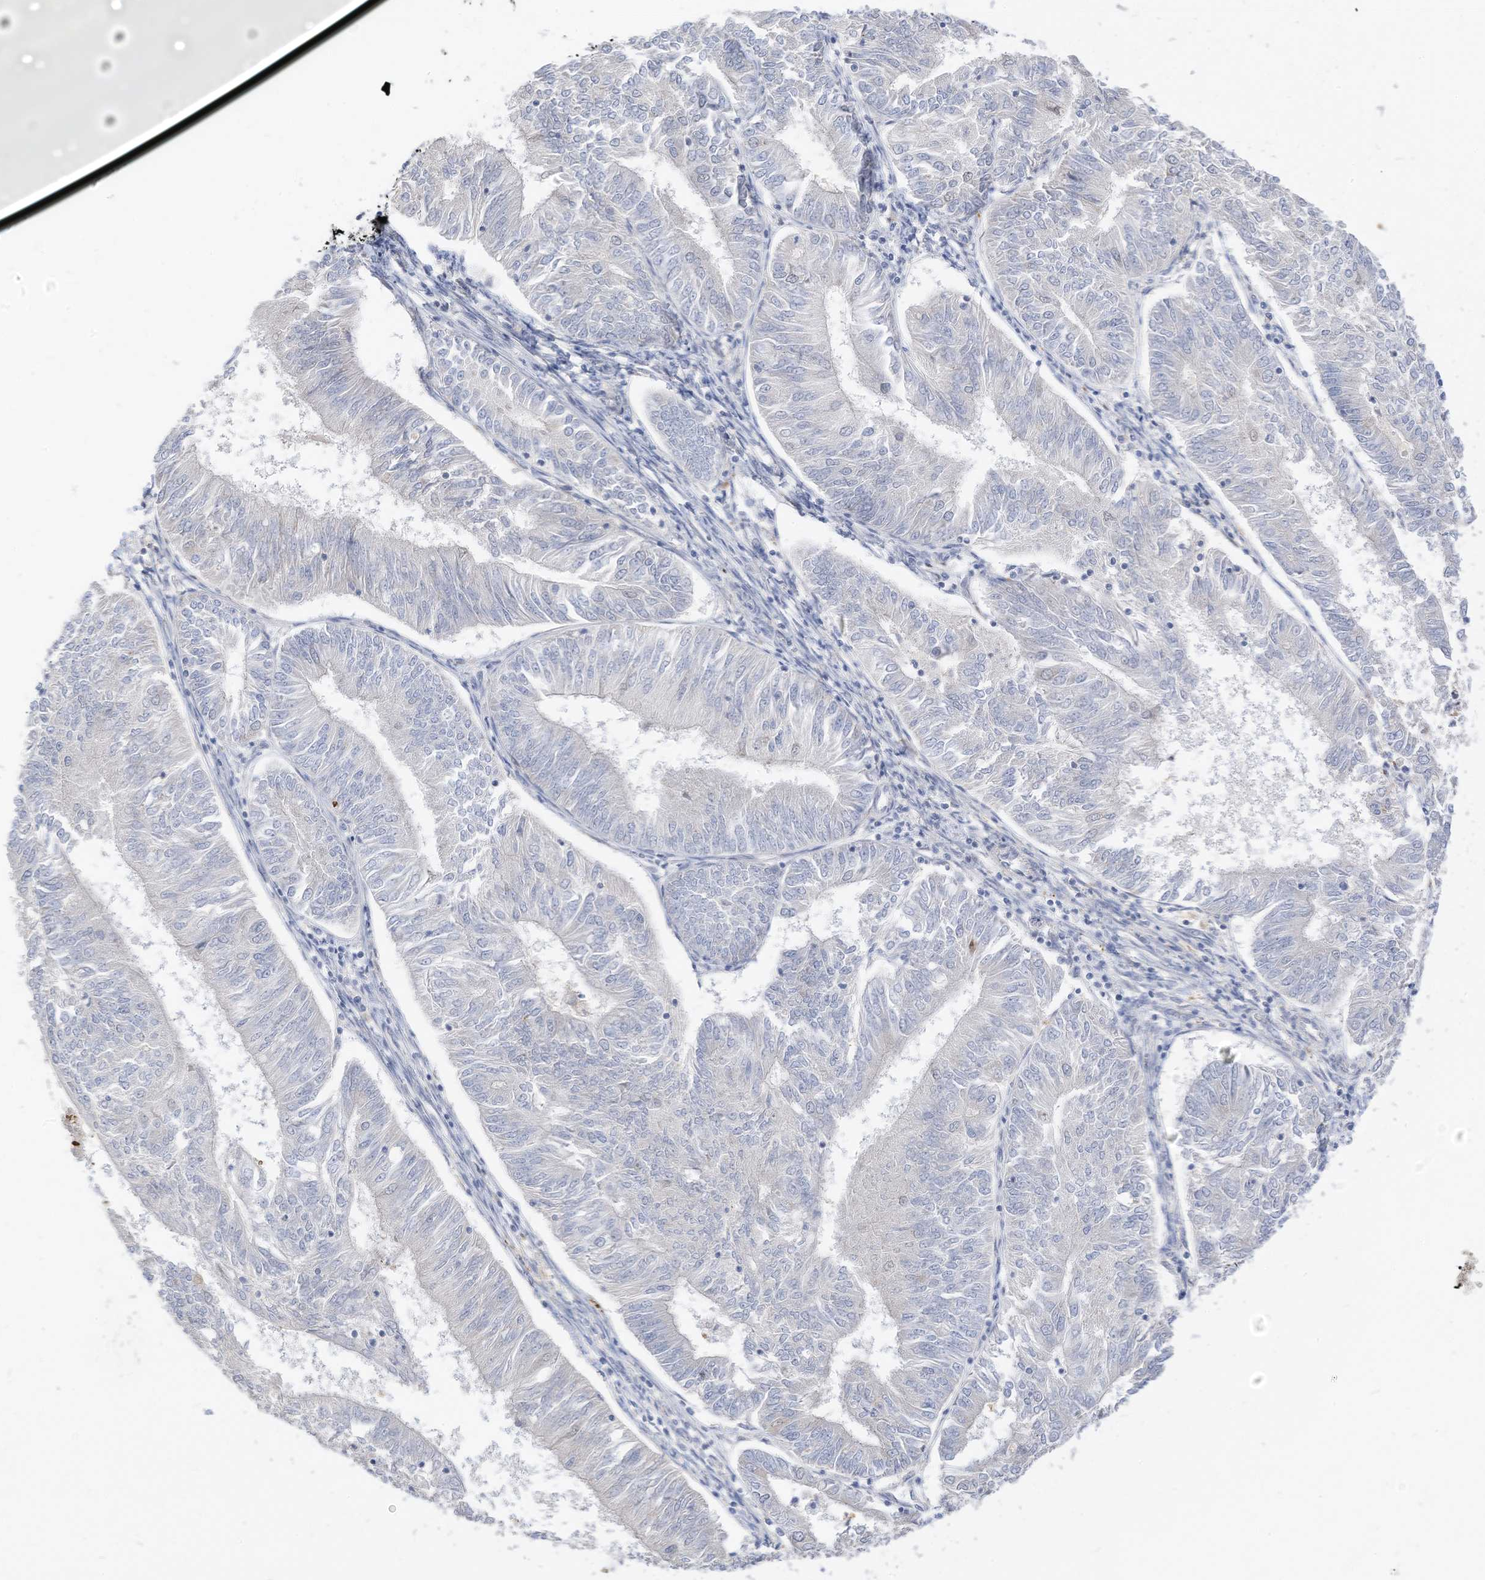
{"staining": {"intensity": "negative", "quantity": "none", "location": "none"}, "tissue": "endometrial cancer", "cell_type": "Tumor cells", "image_type": "cancer", "snomed": [{"axis": "morphology", "description": "Adenocarcinoma, NOS"}, {"axis": "topography", "description": "Endometrium"}], "caption": "Endometrial cancer was stained to show a protein in brown. There is no significant expression in tumor cells. (Stains: DAB (3,3'-diaminobenzidine) immunohistochemistry (IHC) with hematoxylin counter stain, Microscopy: brightfield microscopy at high magnification).", "gene": "ATP13A1", "patient": {"sex": "female", "age": 58}}